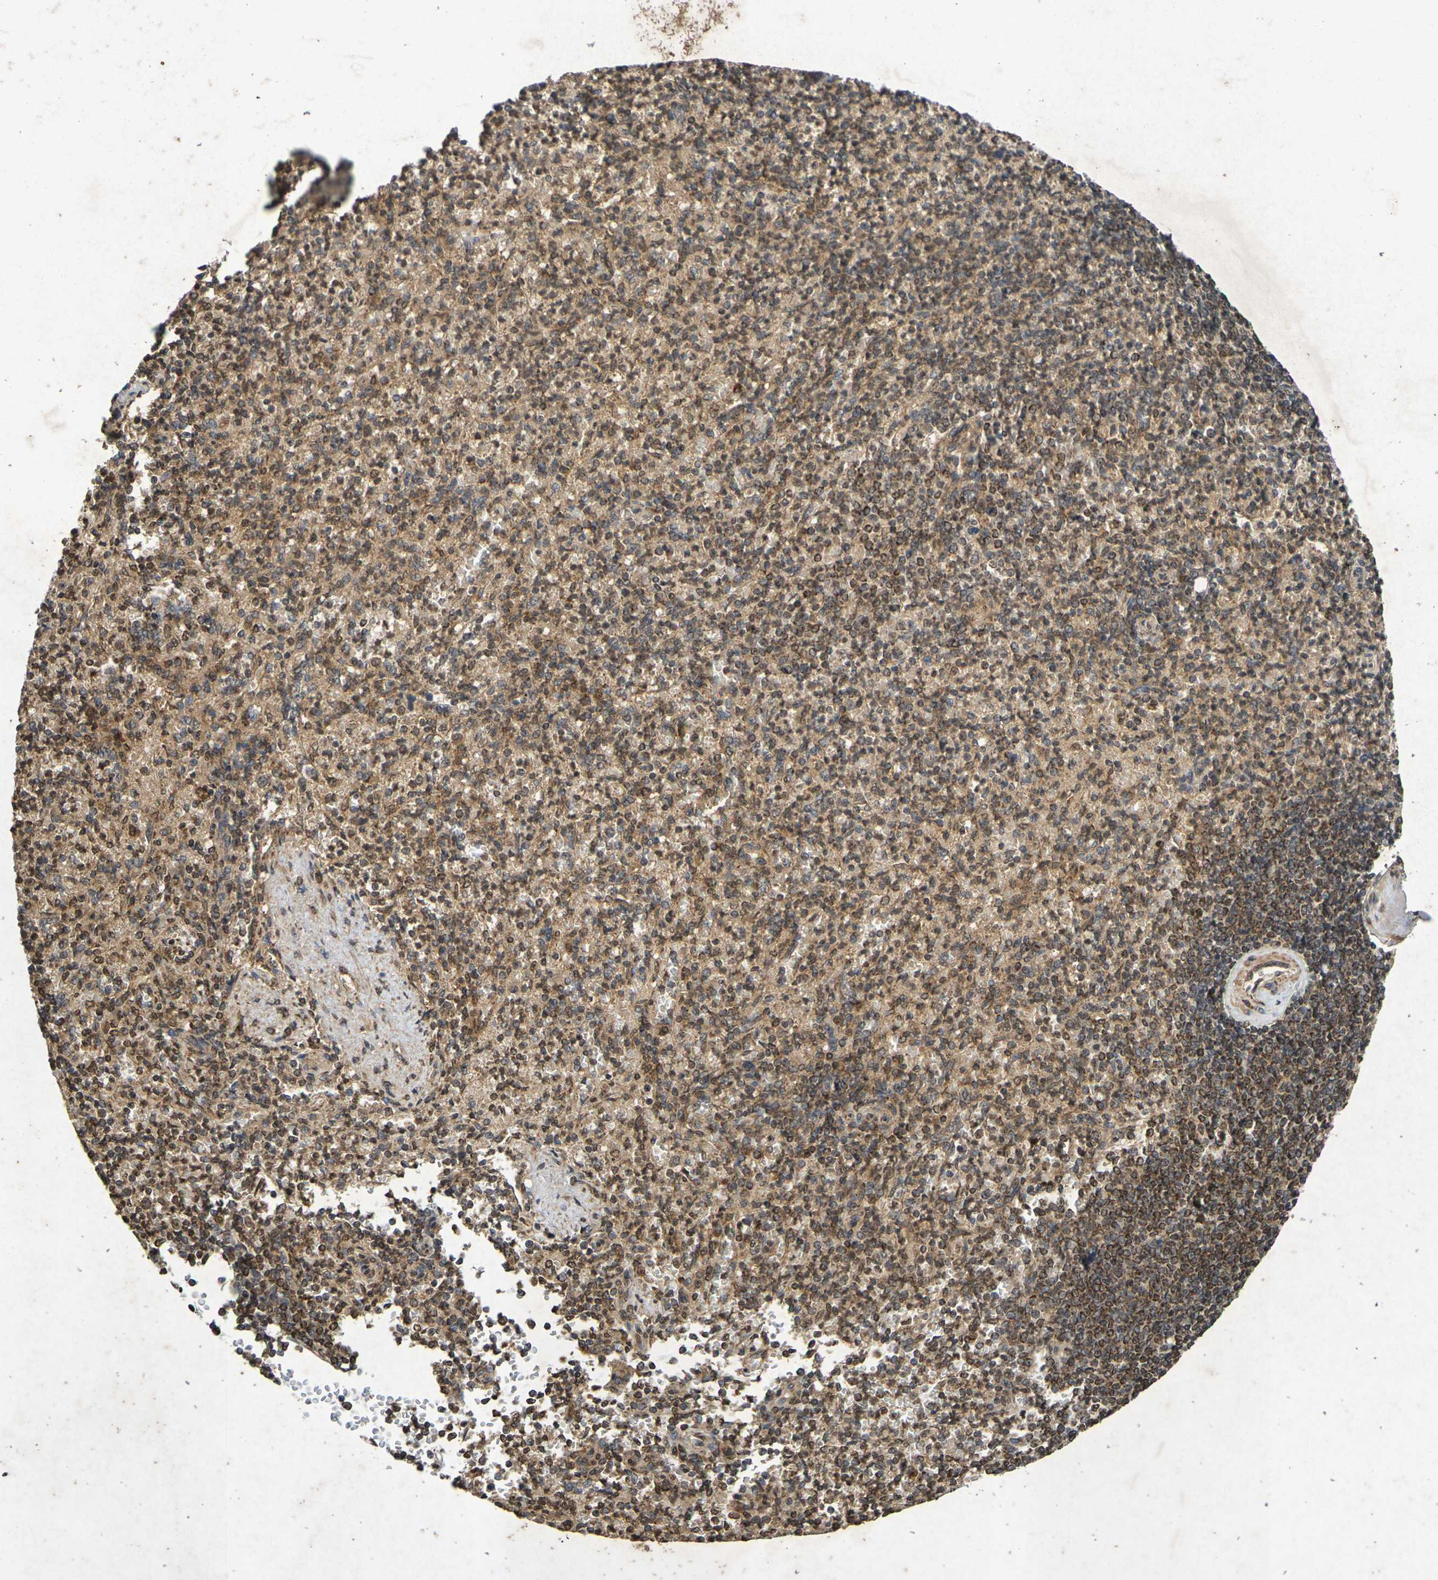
{"staining": {"intensity": "moderate", "quantity": ">75%", "location": "cytoplasmic/membranous,nuclear"}, "tissue": "spleen", "cell_type": "Cells in red pulp", "image_type": "normal", "snomed": [{"axis": "morphology", "description": "Normal tissue, NOS"}, {"axis": "topography", "description": "Spleen"}], "caption": "Spleen stained with DAB immunohistochemistry displays medium levels of moderate cytoplasmic/membranous,nuclear staining in approximately >75% of cells in red pulp. (IHC, brightfield microscopy, high magnification).", "gene": "GUCY1A2", "patient": {"sex": "female", "age": 74}}